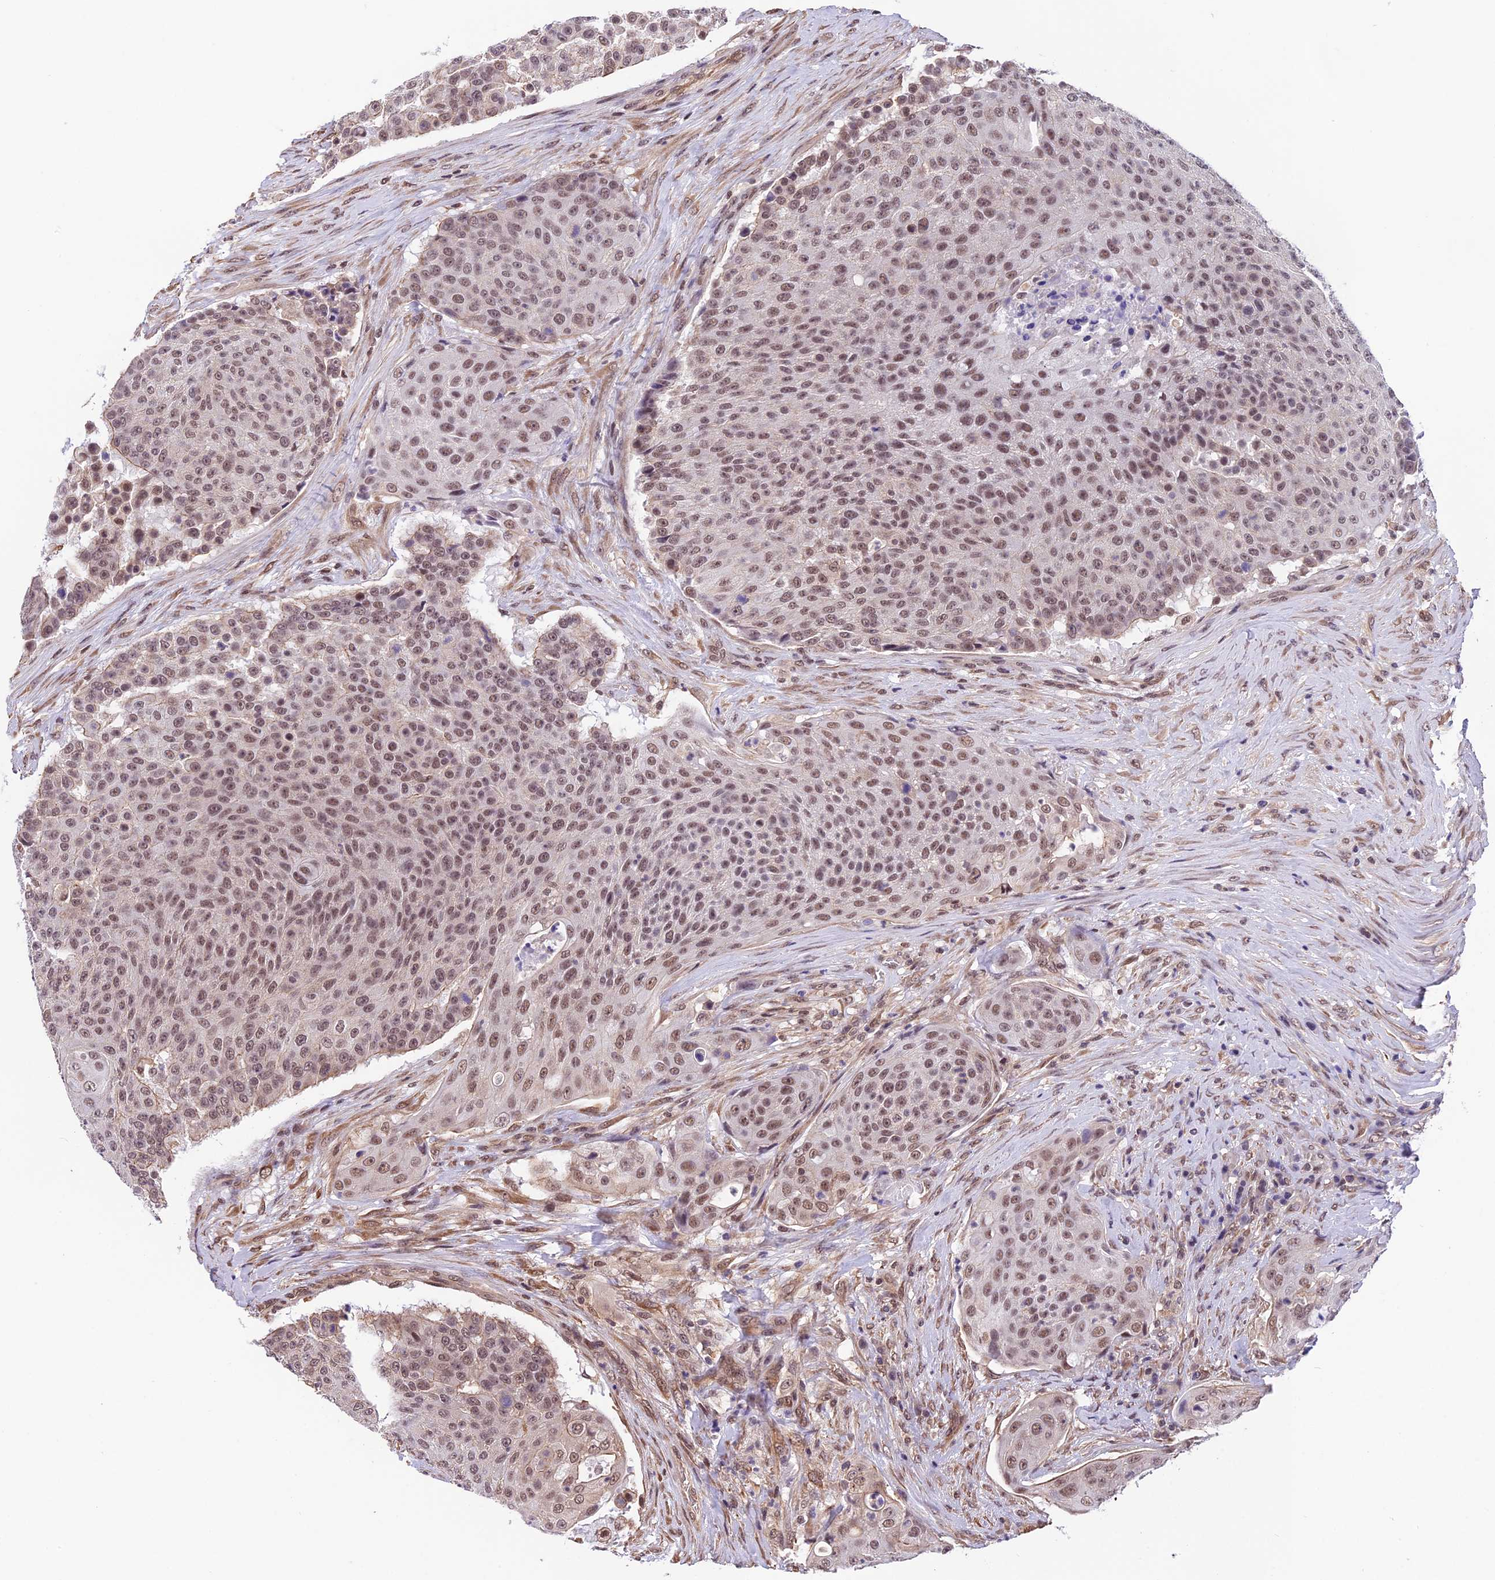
{"staining": {"intensity": "moderate", "quantity": ">75%", "location": "nuclear"}, "tissue": "urothelial cancer", "cell_type": "Tumor cells", "image_type": "cancer", "snomed": [{"axis": "morphology", "description": "Urothelial carcinoma, High grade"}, {"axis": "topography", "description": "Urinary bladder"}], "caption": "Immunohistochemistry (IHC) photomicrograph of high-grade urothelial carcinoma stained for a protein (brown), which demonstrates medium levels of moderate nuclear expression in about >75% of tumor cells.", "gene": "ZC3H4", "patient": {"sex": "female", "age": 63}}